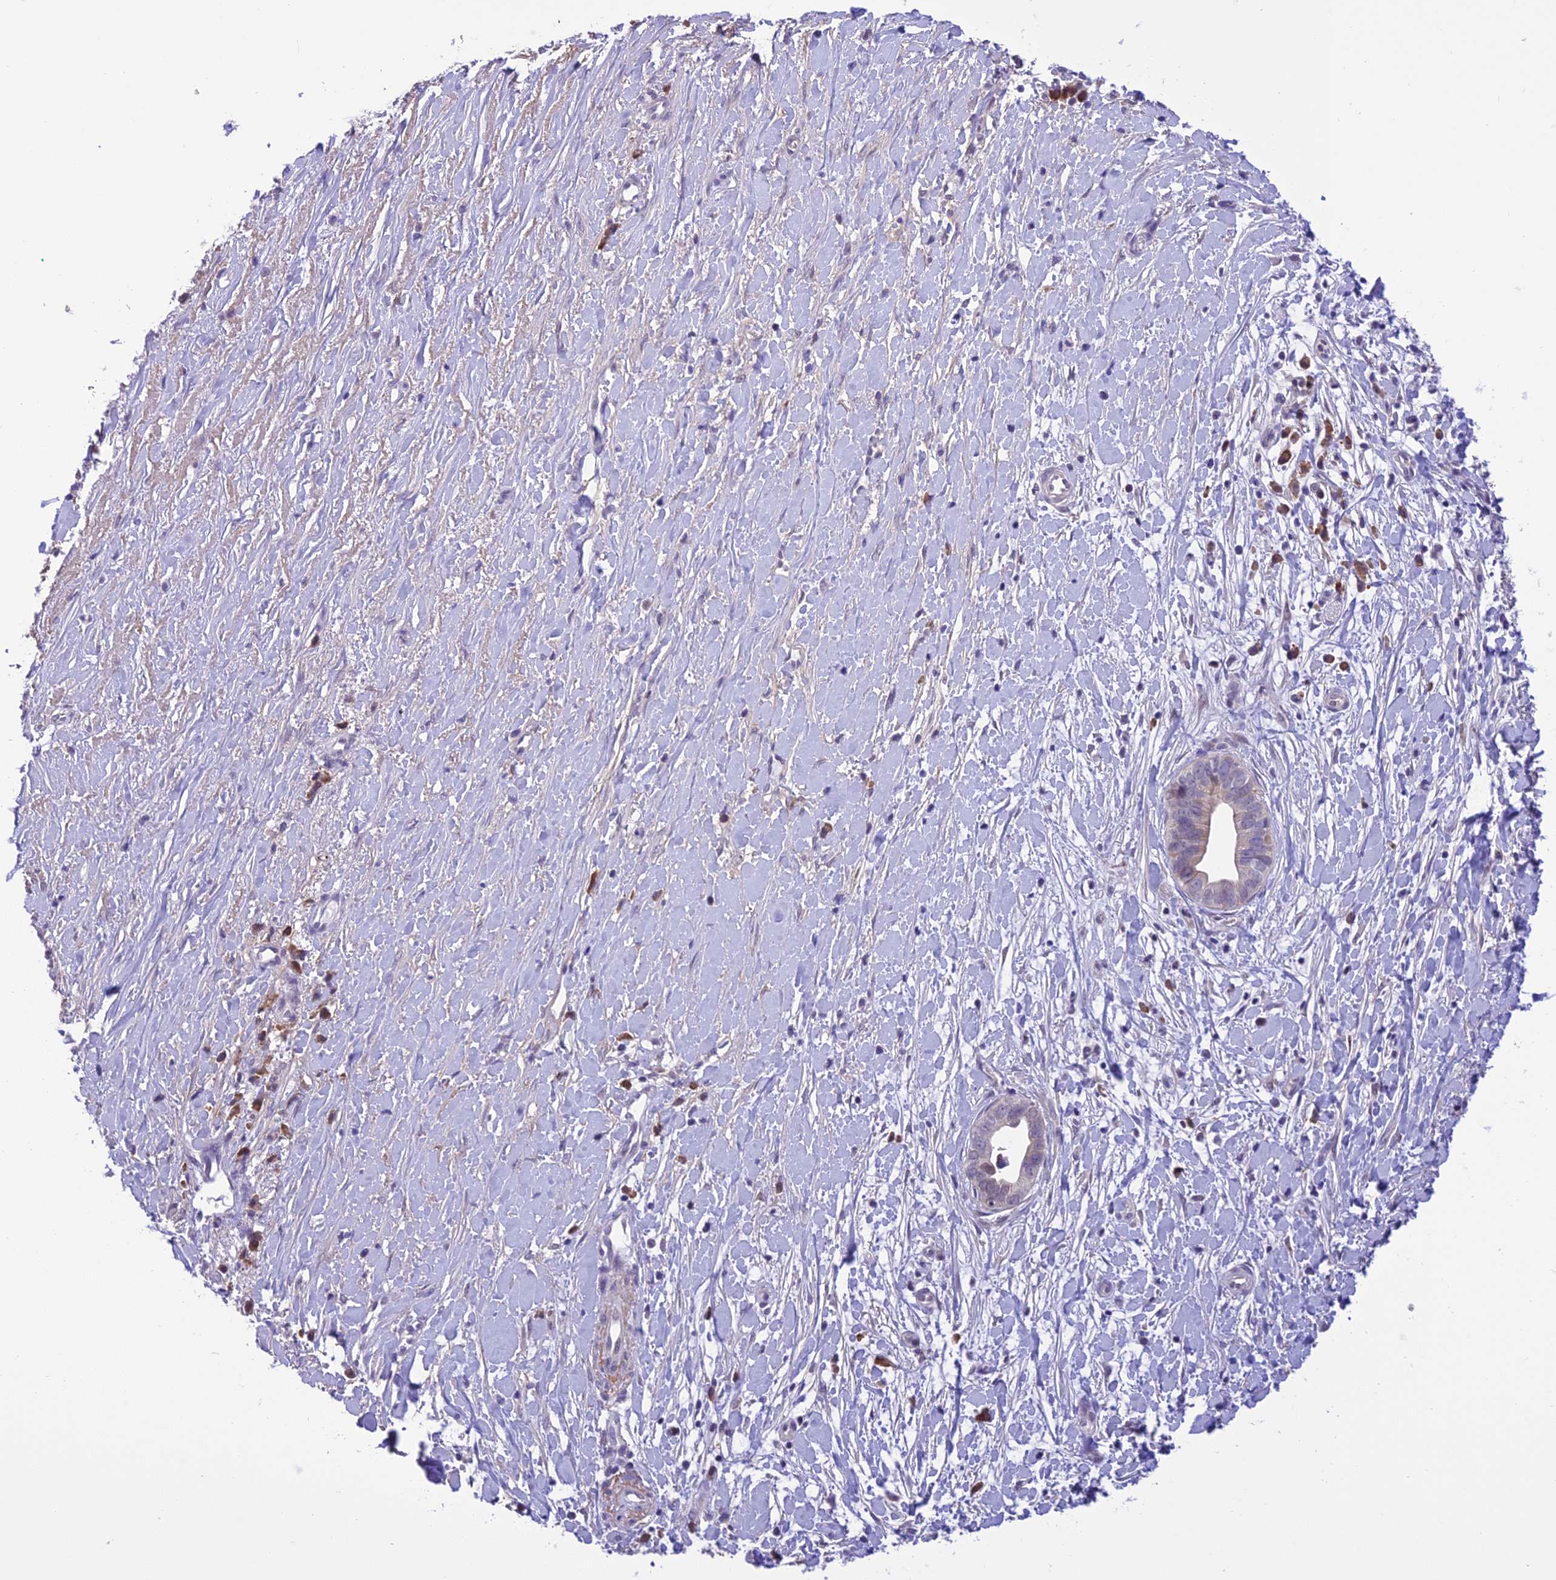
{"staining": {"intensity": "negative", "quantity": "none", "location": "none"}, "tissue": "liver cancer", "cell_type": "Tumor cells", "image_type": "cancer", "snomed": [{"axis": "morphology", "description": "Cholangiocarcinoma"}, {"axis": "topography", "description": "Liver"}], "caption": "There is no significant staining in tumor cells of cholangiocarcinoma (liver). (IHC, brightfield microscopy, high magnification).", "gene": "RNF126", "patient": {"sex": "female", "age": 79}}